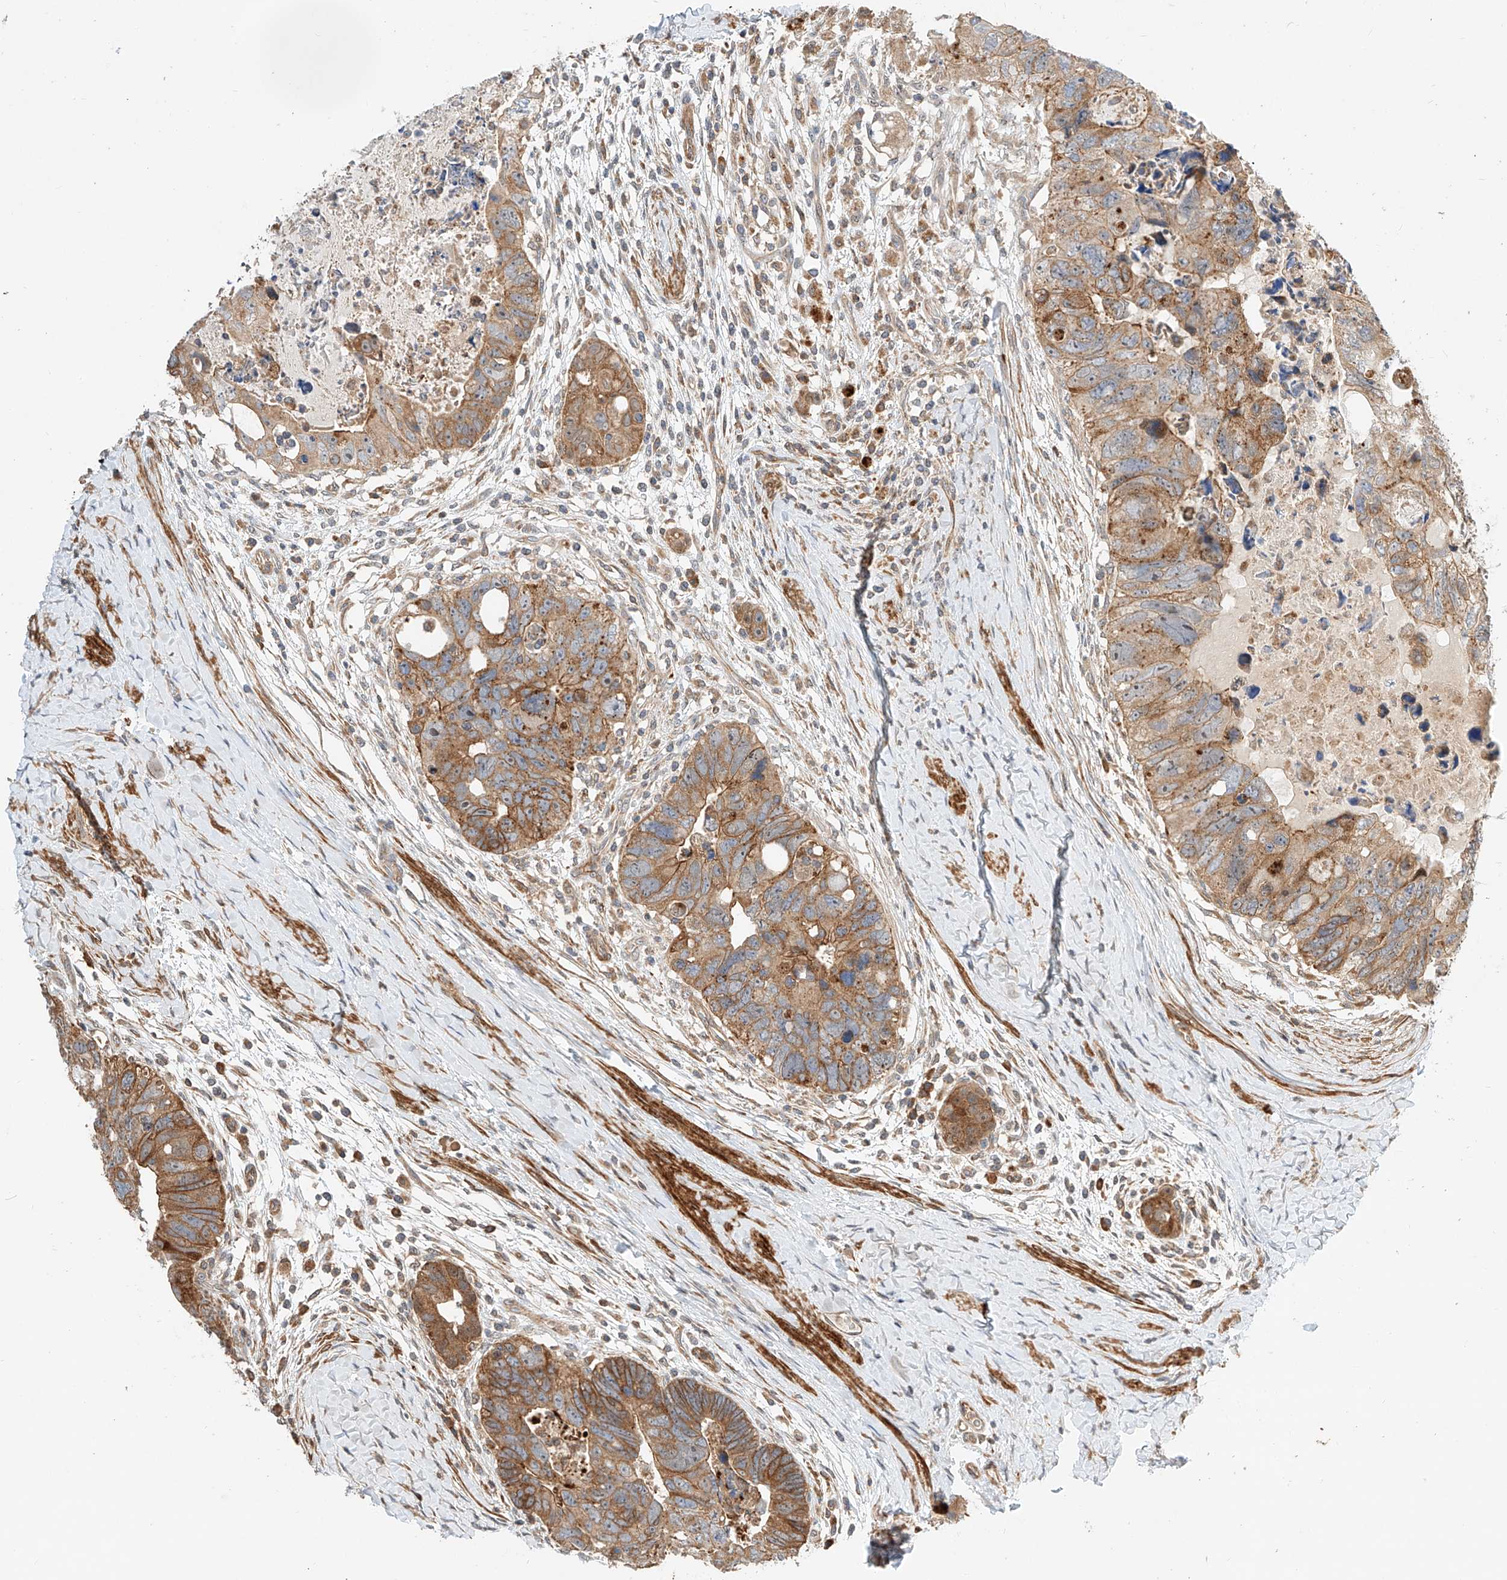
{"staining": {"intensity": "moderate", "quantity": ">75%", "location": "cytoplasmic/membranous"}, "tissue": "colorectal cancer", "cell_type": "Tumor cells", "image_type": "cancer", "snomed": [{"axis": "morphology", "description": "Adenocarcinoma, NOS"}, {"axis": "topography", "description": "Rectum"}], "caption": "A histopathology image showing moderate cytoplasmic/membranous positivity in approximately >75% of tumor cells in adenocarcinoma (colorectal), as visualized by brown immunohistochemical staining.", "gene": "CPAMD8", "patient": {"sex": "male", "age": 59}}